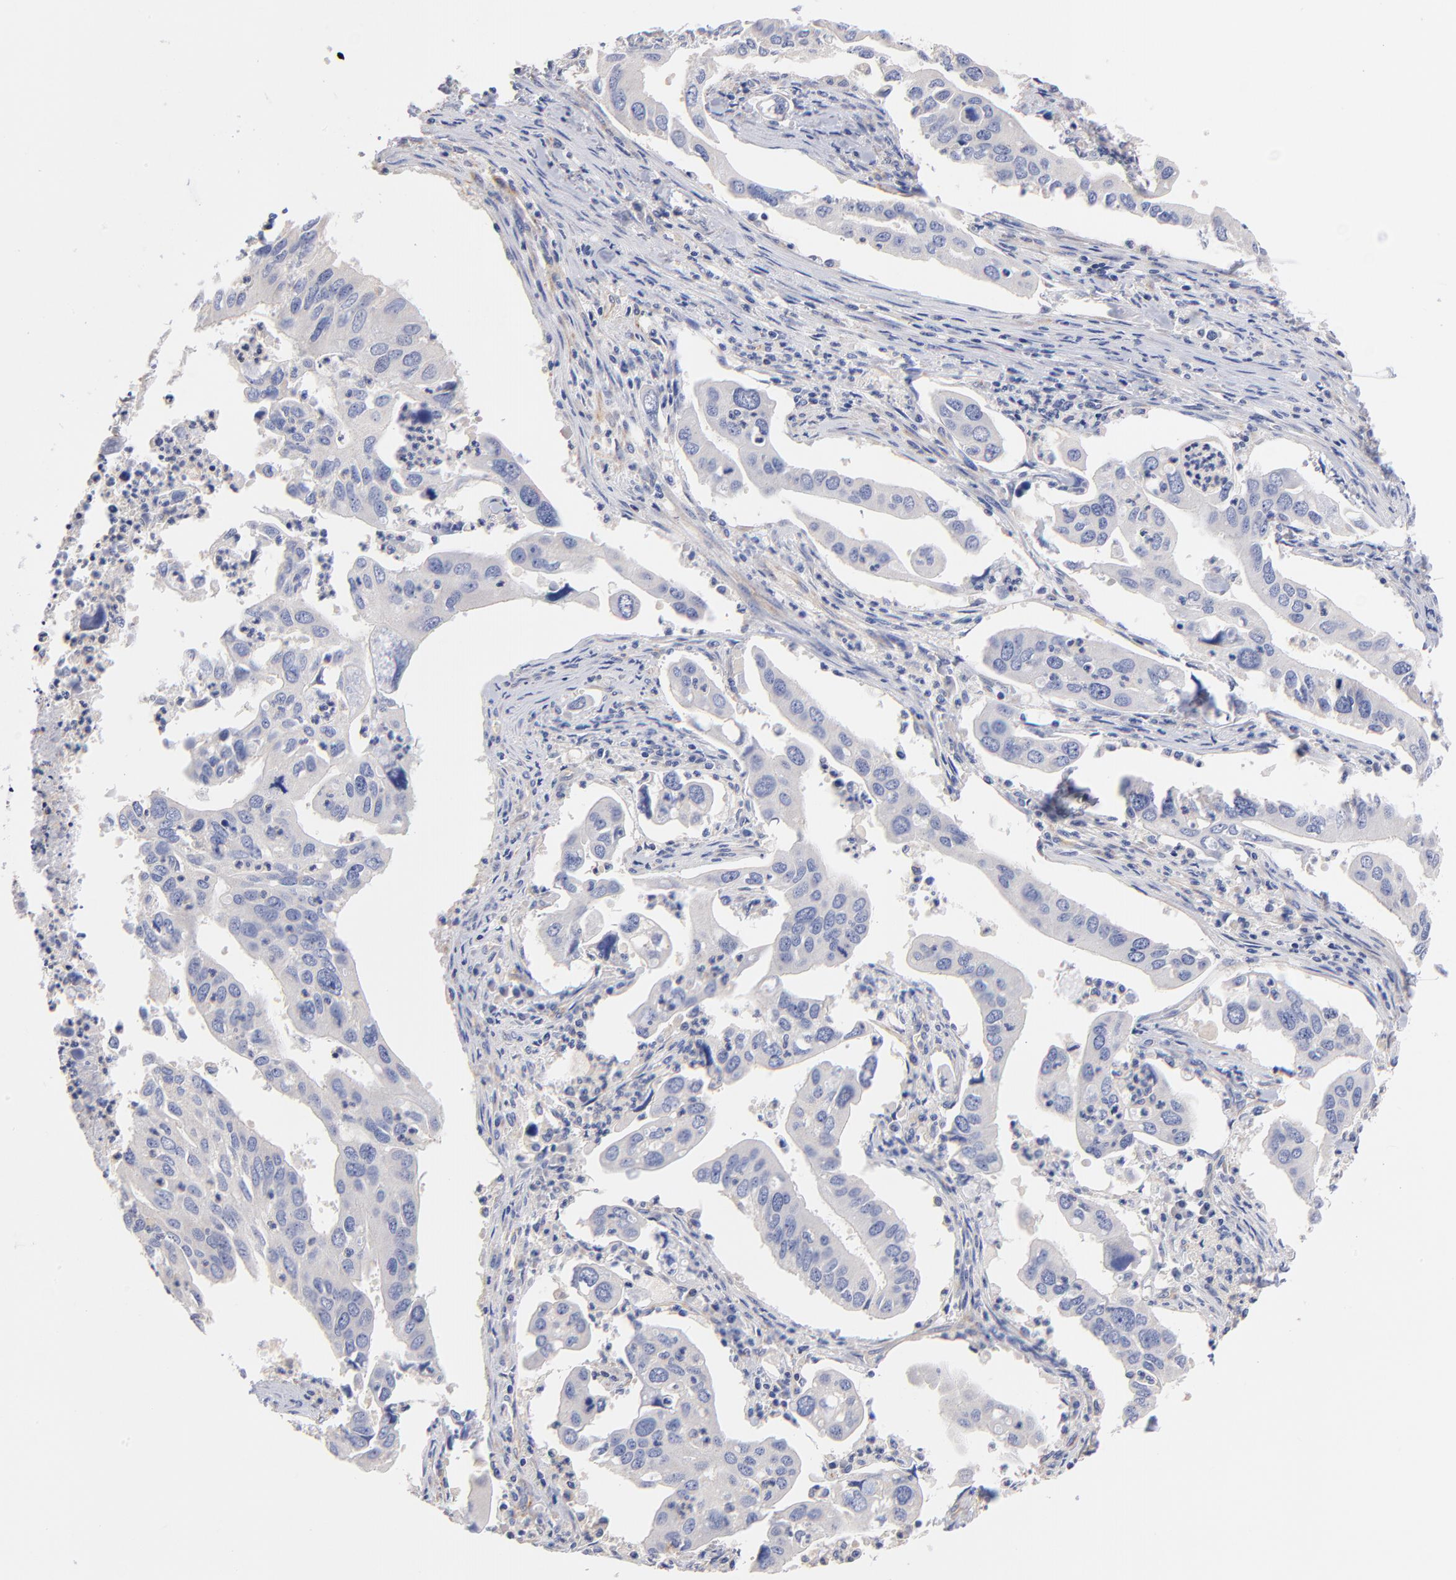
{"staining": {"intensity": "negative", "quantity": "none", "location": "none"}, "tissue": "lung cancer", "cell_type": "Tumor cells", "image_type": "cancer", "snomed": [{"axis": "morphology", "description": "Adenocarcinoma, NOS"}, {"axis": "topography", "description": "Lung"}], "caption": "IHC image of adenocarcinoma (lung) stained for a protein (brown), which exhibits no expression in tumor cells. (Stains: DAB (3,3'-diaminobenzidine) immunohistochemistry (IHC) with hematoxylin counter stain, Microscopy: brightfield microscopy at high magnification).", "gene": "HS3ST1", "patient": {"sex": "male", "age": 48}}